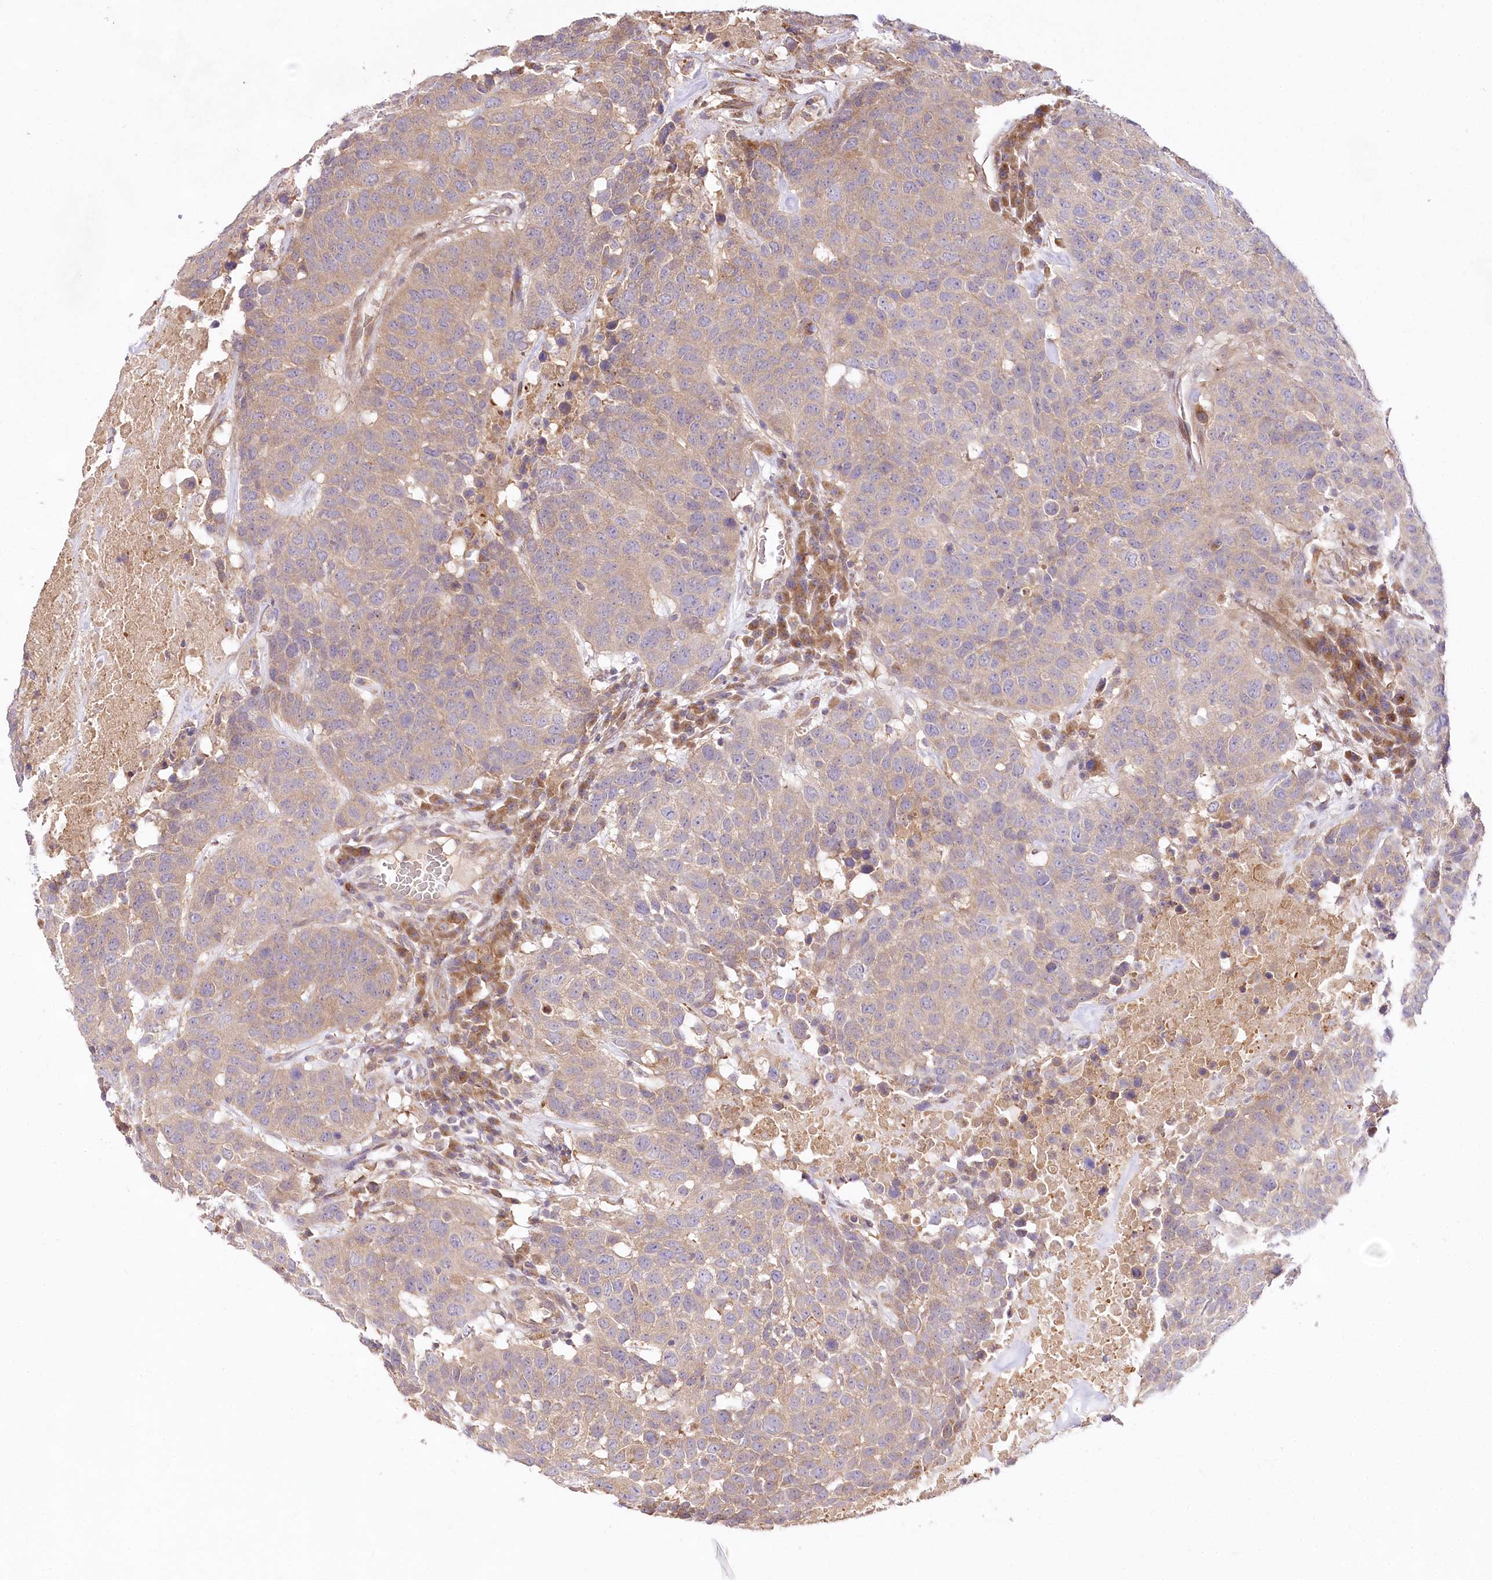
{"staining": {"intensity": "weak", "quantity": "25%-75%", "location": "cytoplasmic/membranous"}, "tissue": "head and neck cancer", "cell_type": "Tumor cells", "image_type": "cancer", "snomed": [{"axis": "morphology", "description": "Squamous cell carcinoma, NOS"}, {"axis": "topography", "description": "Head-Neck"}], "caption": "The micrograph displays immunohistochemical staining of head and neck cancer. There is weak cytoplasmic/membranous positivity is present in about 25%-75% of tumor cells.", "gene": "PYROXD1", "patient": {"sex": "male", "age": 66}}